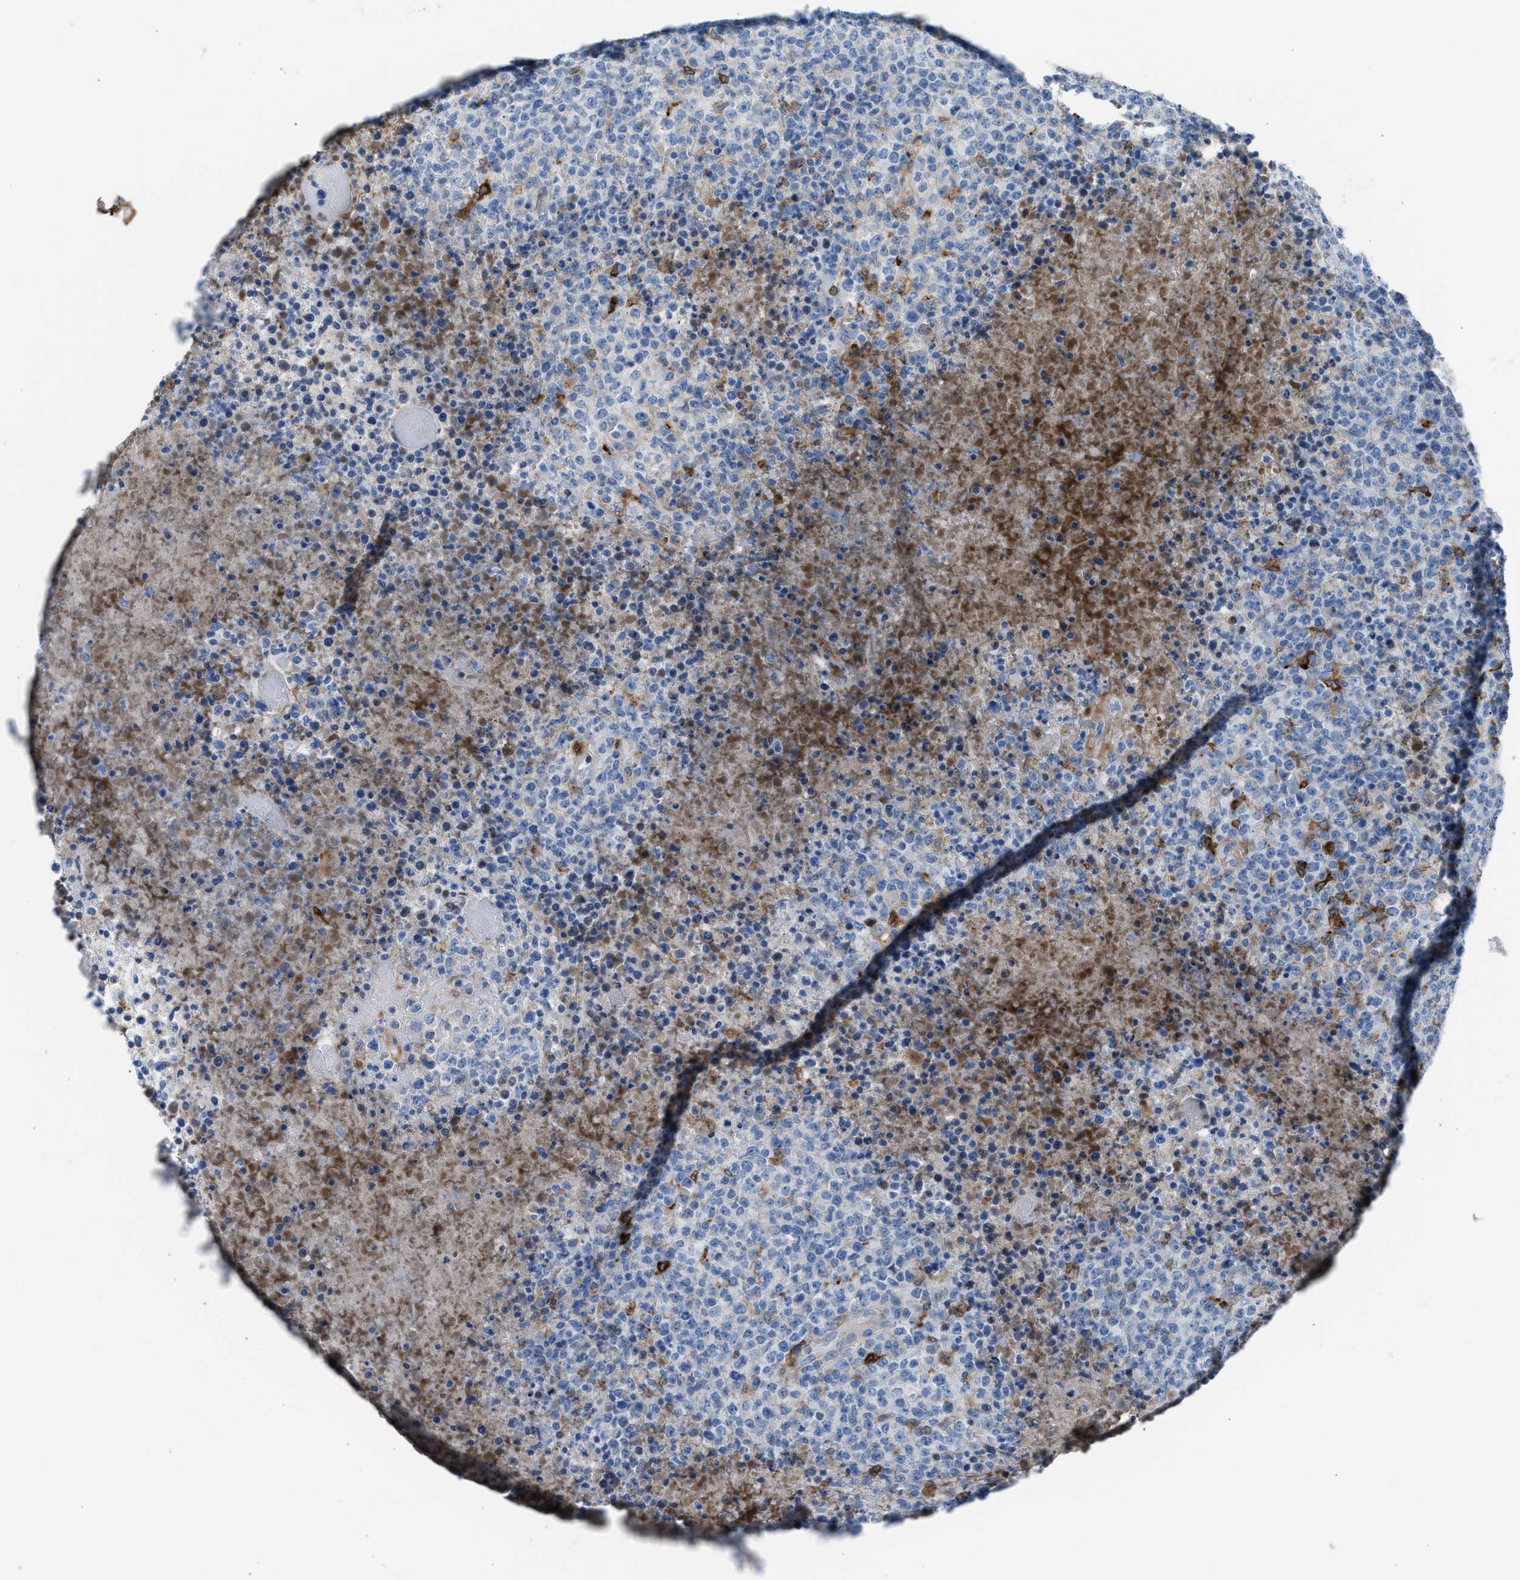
{"staining": {"intensity": "negative", "quantity": "none", "location": "none"}, "tissue": "lymphoma", "cell_type": "Tumor cells", "image_type": "cancer", "snomed": [{"axis": "morphology", "description": "Malignant lymphoma, non-Hodgkin's type, High grade"}, {"axis": "topography", "description": "Lymph node"}], "caption": "A photomicrograph of human high-grade malignant lymphoma, non-Hodgkin's type is negative for staining in tumor cells.", "gene": "CLEC10A", "patient": {"sex": "male", "age": 13}}